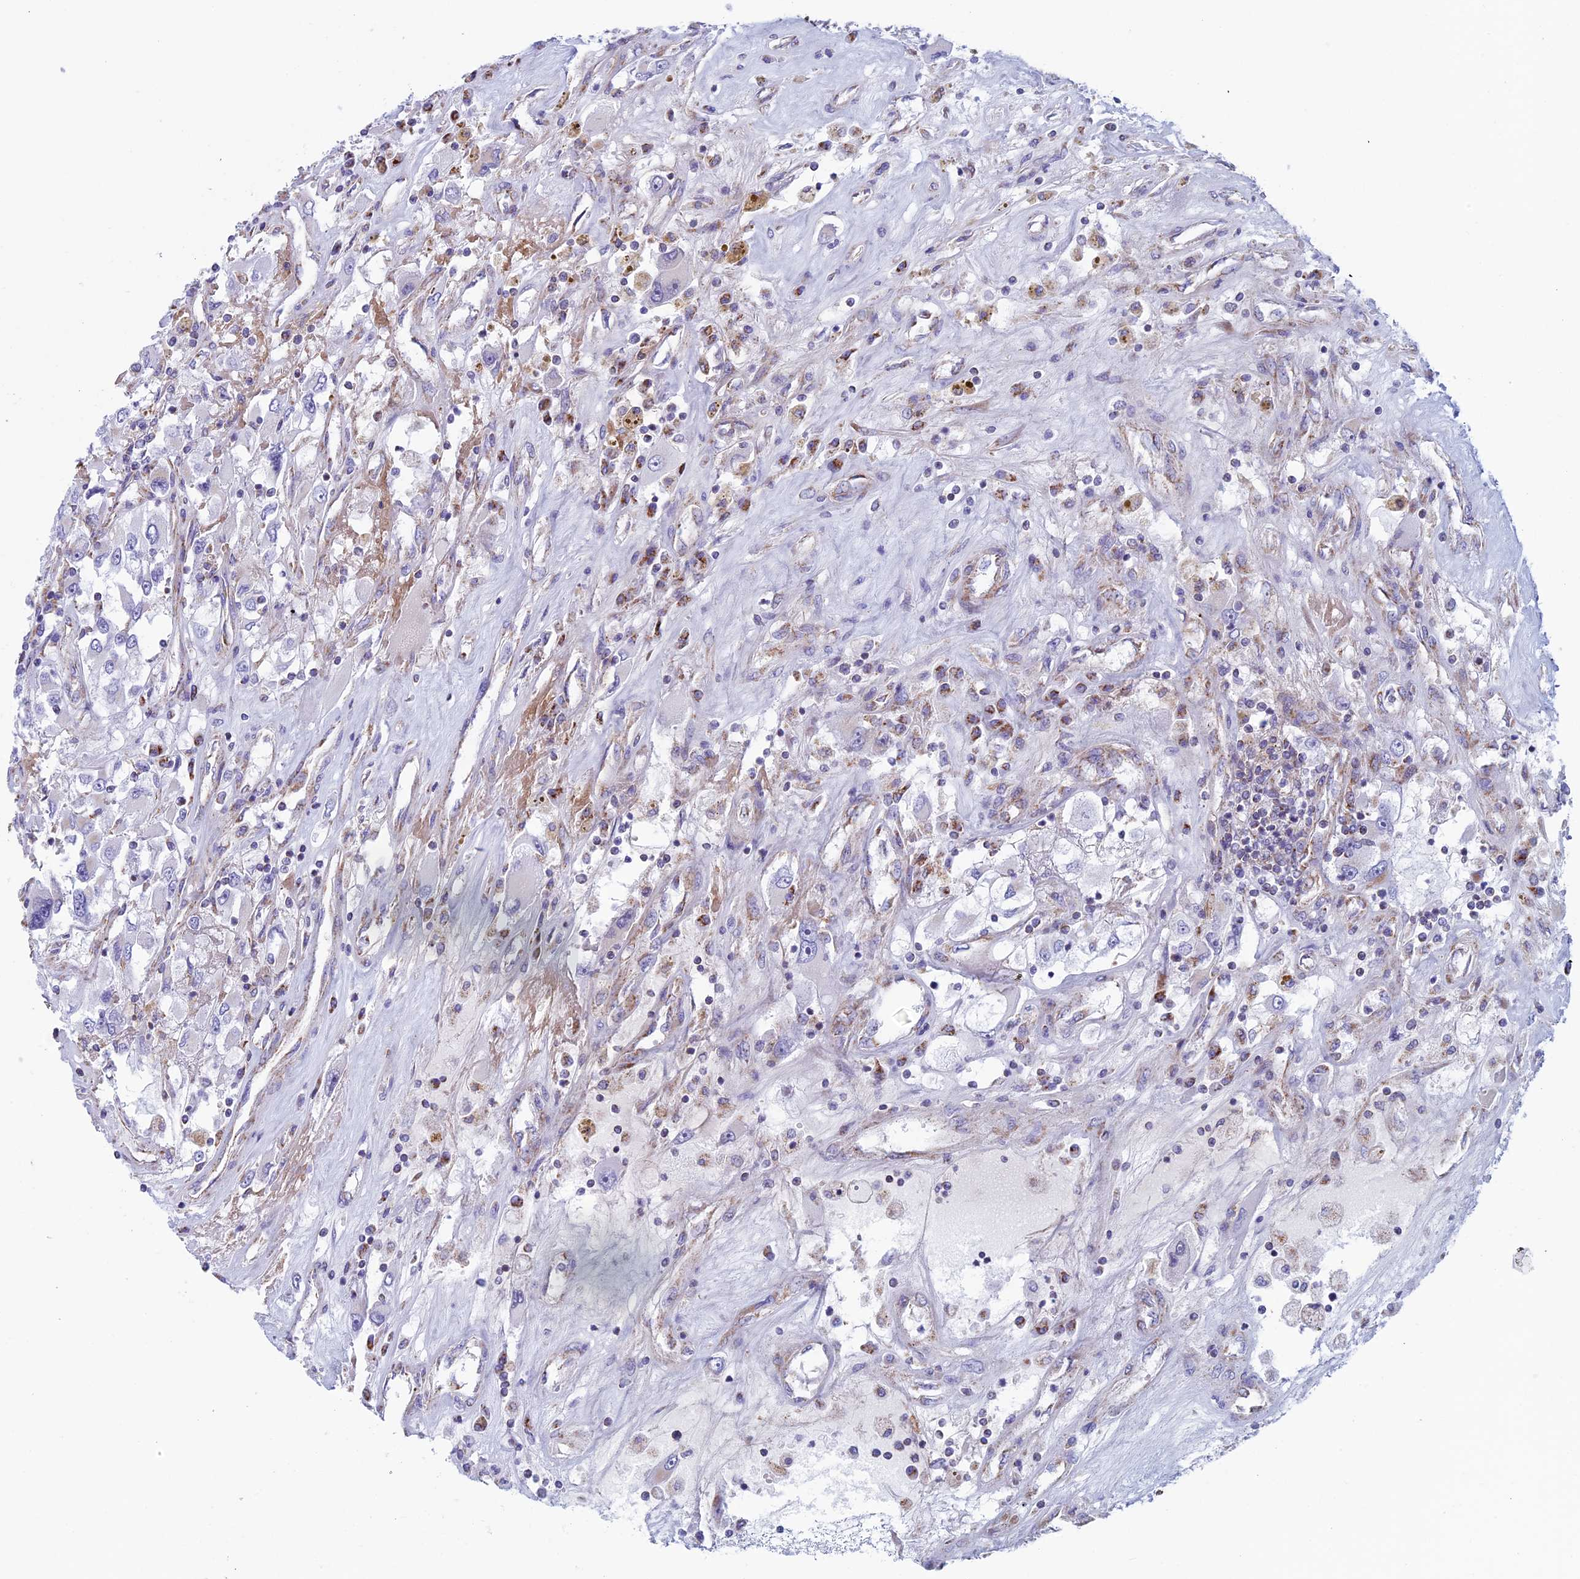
{"staining": {"intensity": "negative", "quantity": "none", "location": "none"}, "tissue": "renal cancer", "cell_type": "Tumor cells", "image_type": "cancer", "snomed": [{"axis": "morphology", "description": "Adenocarcinoma, NOS"}, {"axis": "topography", "description": "Kidney"}], "caption": "A high-resolution histopathology image shows immunohistochemistry (IHC) staining of renal adenocarcinoma, which displays no significant expression in tumor cells.", "gene": "NDUFB9", "patient": {"sex": "female", "age": 52}}